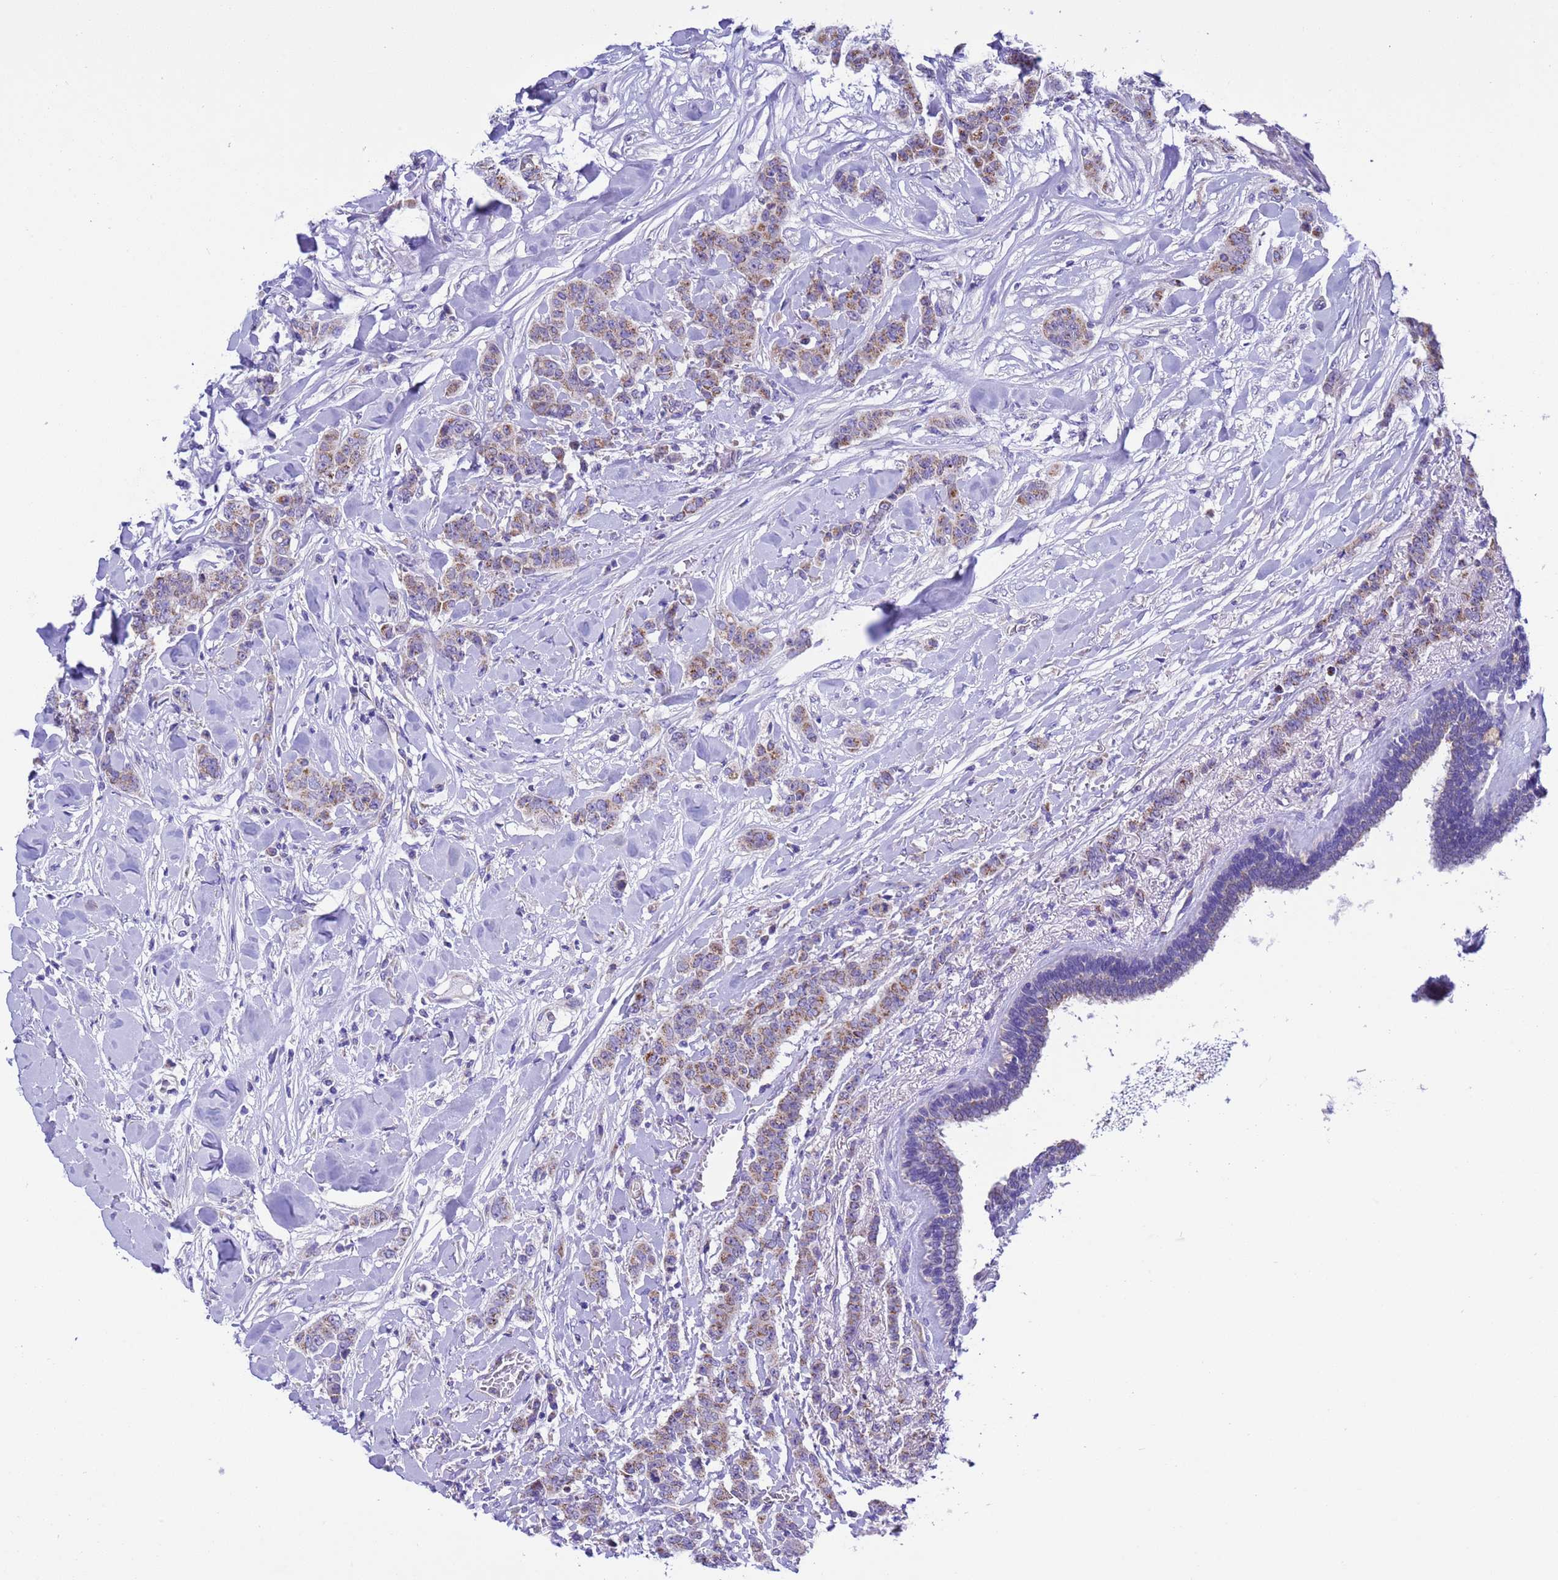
{"staining": {"intensity": "weak", "quantity": ">75%", "location": "cytoplasmic/membranous"}, "tissue": "breast cancer", "cell_type": "Tumor cells", "image_type": "cancer", "snomed": [{"axis": "morphology", "description": "Duct carcinoma"}, {"axis": "topography", "description": "Breast"}], "caption": "A histopathology image of human breast cancer (invasive ductal carcinoma) stained for a protein reveals weak cytoplasmic/membranous brown staining in tumor cells.", "gene": "CCDC191", "patient": {"sex": "female", "age": 40}}